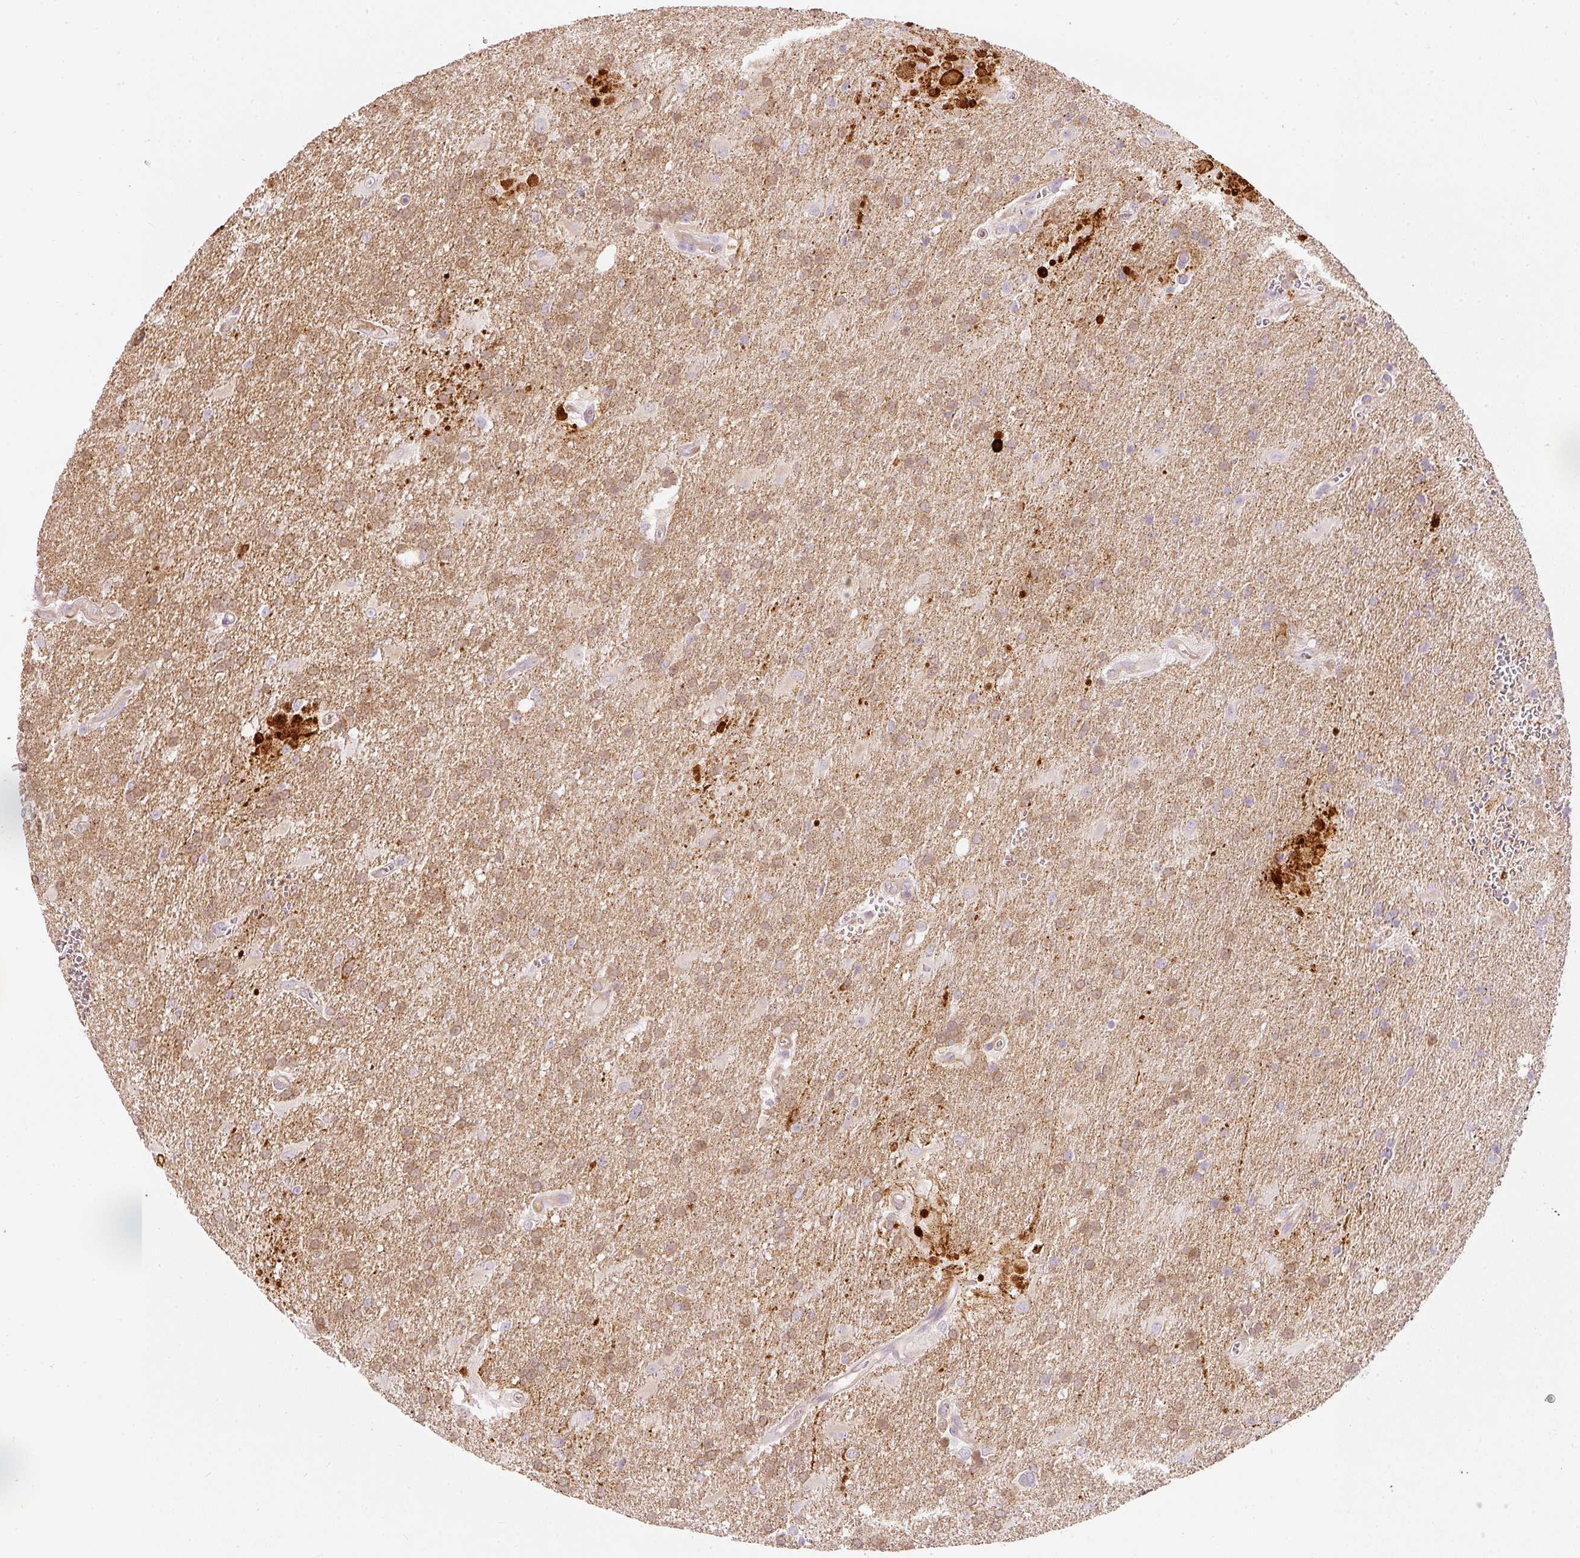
{"staining": {"intensity": "weak", "quantity": ">75%", "location": "cytoplasmic/membranous"}, "tissue": "glioma", "cell_type": "Tumor cells", "image_type": "cancer", "snomed": [{"axis": "morphology", "description": "Glioma, malignant, Low grade"}, {"axis": "topography", "description": "Brain"}], "caption": "About >75% of tumor cells in human malignant low-grade glioma show weak cytoplasmic/membranous protein positivity as visualized by brown immunohistochemical staining.", "gene": "MTHFD2", "patient": {"sex": "male", "age": 66}}